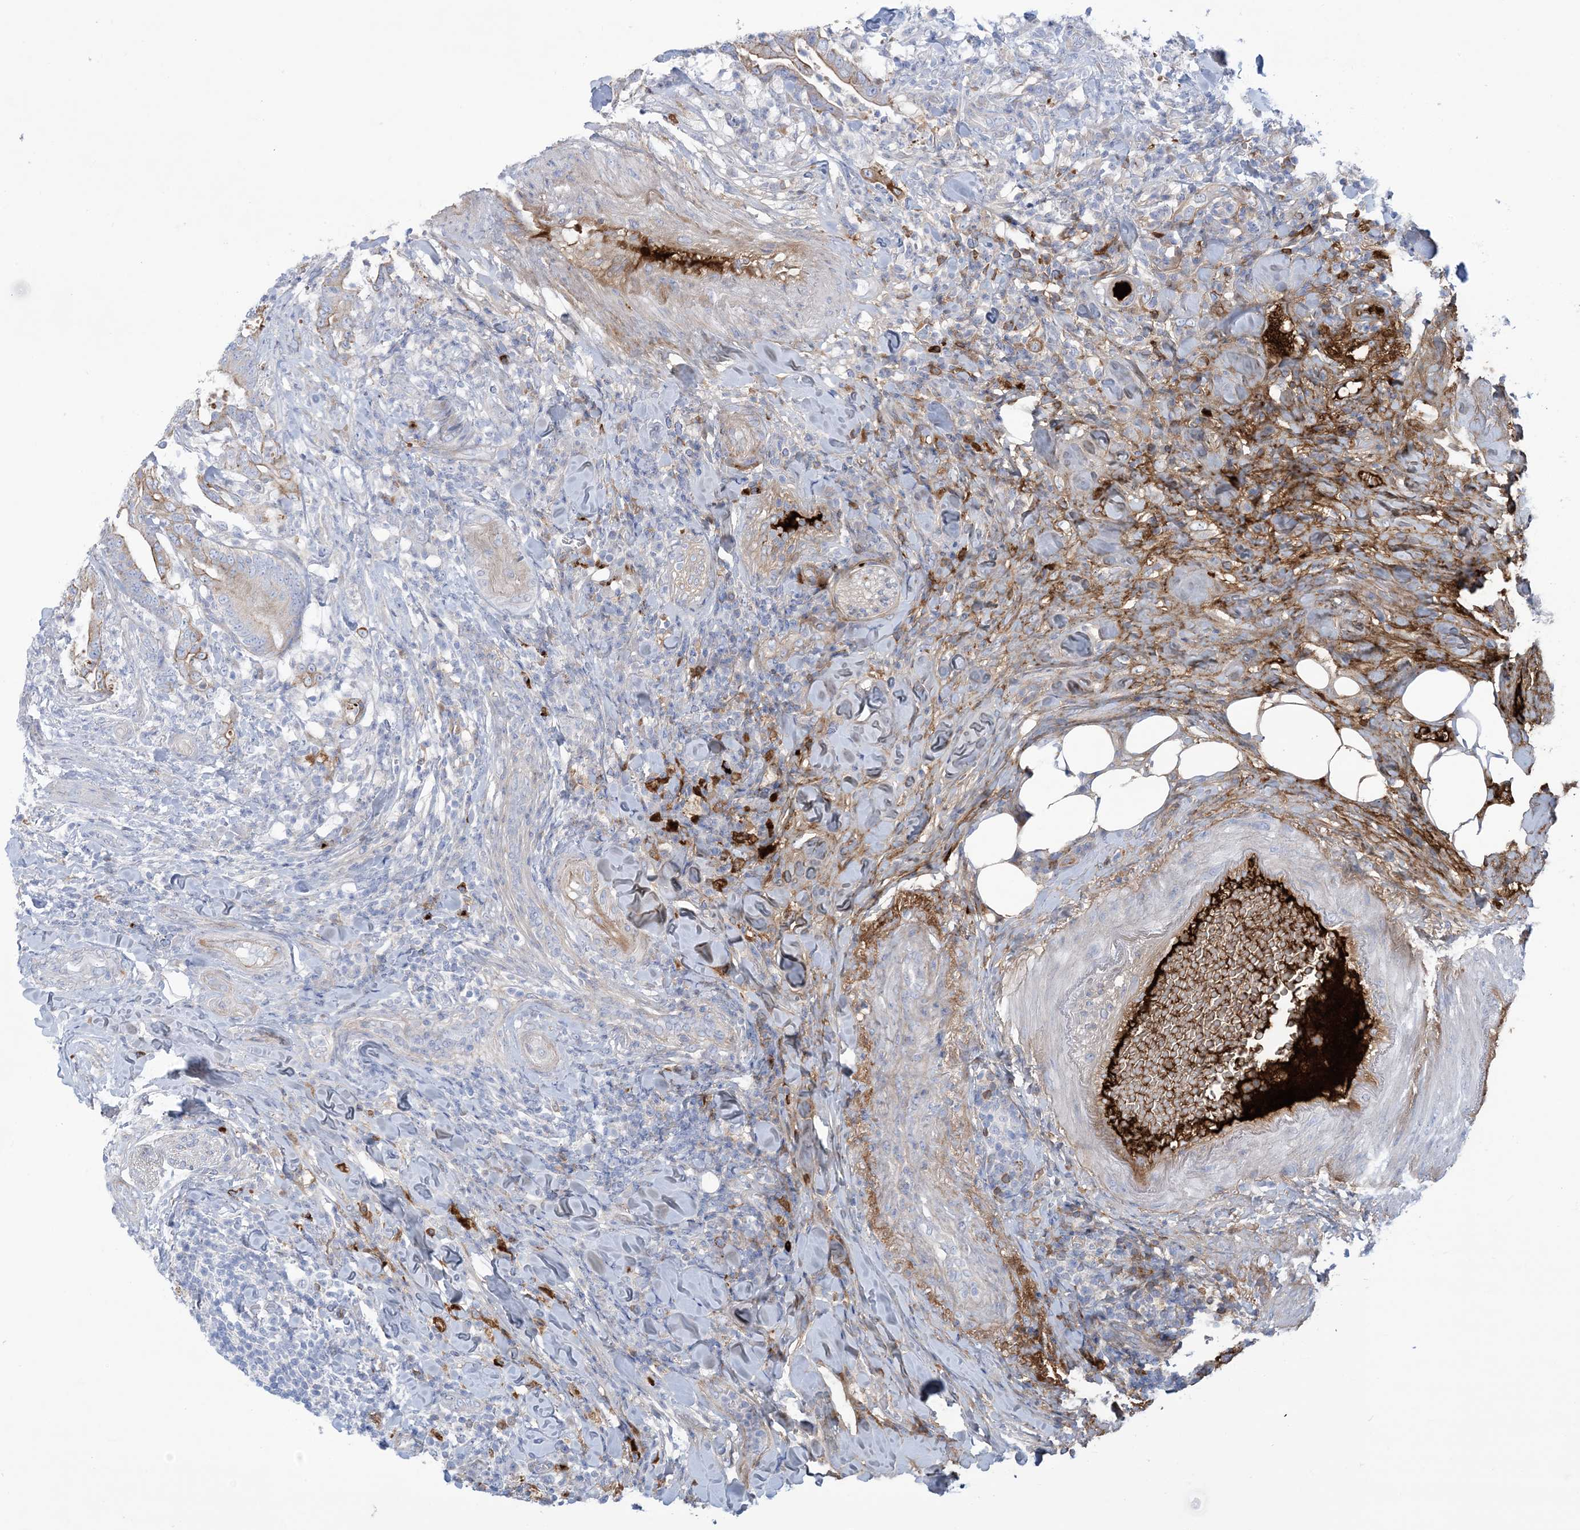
{"staining": {"intensity": "weak", "quantity": "25%-75%", "location": "cytoplasmic/membranous"}, "tissue": "colorectal cancer", "cell_type": "Tumor cells", "image_type": "cancer", "snomed": [{"axis": "morphology", "description": "Adenocarcinoma, NOS"}, {"axis": "topography", "description": "Colon"}], "caption": "Weak cytoplasmic/membranous positivity is present in approximately 25%-75% of tumor cells in colorectal cancer (adenocarcinoma). Nuclei are stained in blue.", "gene": "ATP11C", "patient": {"sex": "female", "age": 66}}